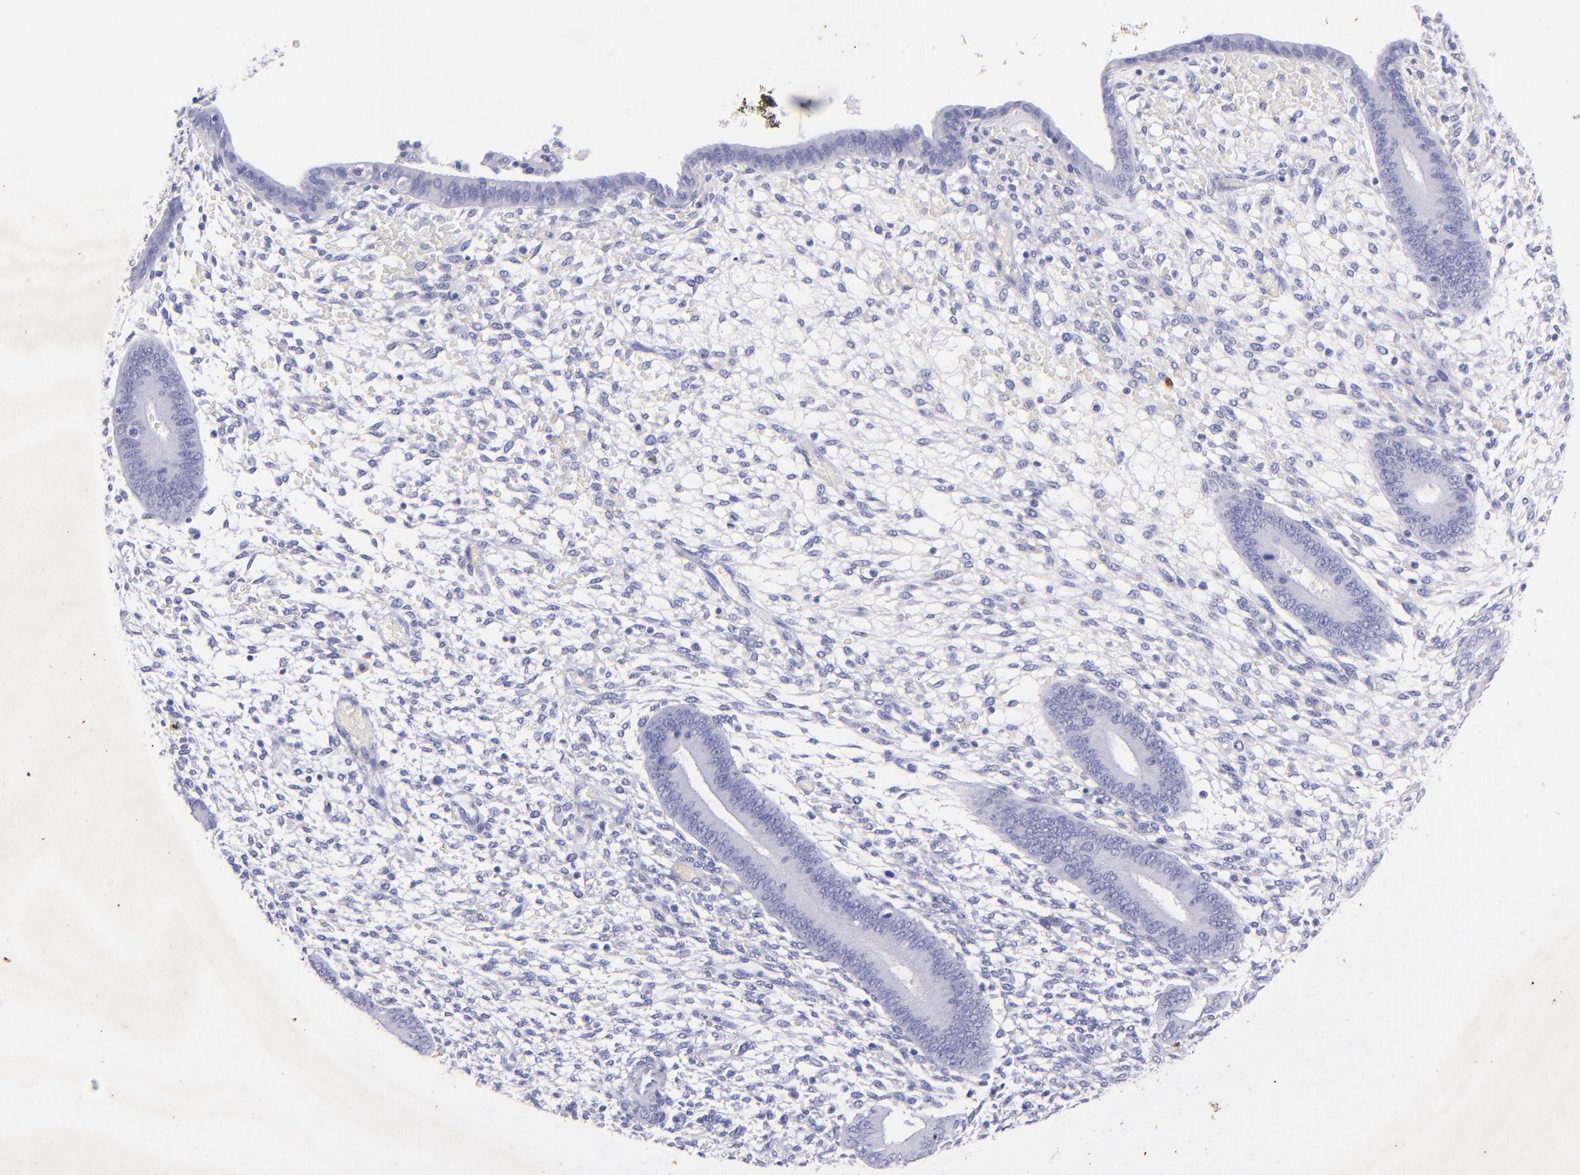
{"staining": {"intensity": "negative", "quantity": "none", "location": "none"}, "tissue": "endometrium", "cell_type": "Cells in endometrial stroma", "image_type": "normal", "snomed": [{"axis": "morphology", "description": "Normal tissue, NOS"}, {"axis": "topography", "description": "Endometrium"}], "caption": "The photomicrograph displays no significant staining in cells in endometrial stroma of endometrium.", "gene": "UCHL1", "patient": {"sex": "female", "age": 42}}